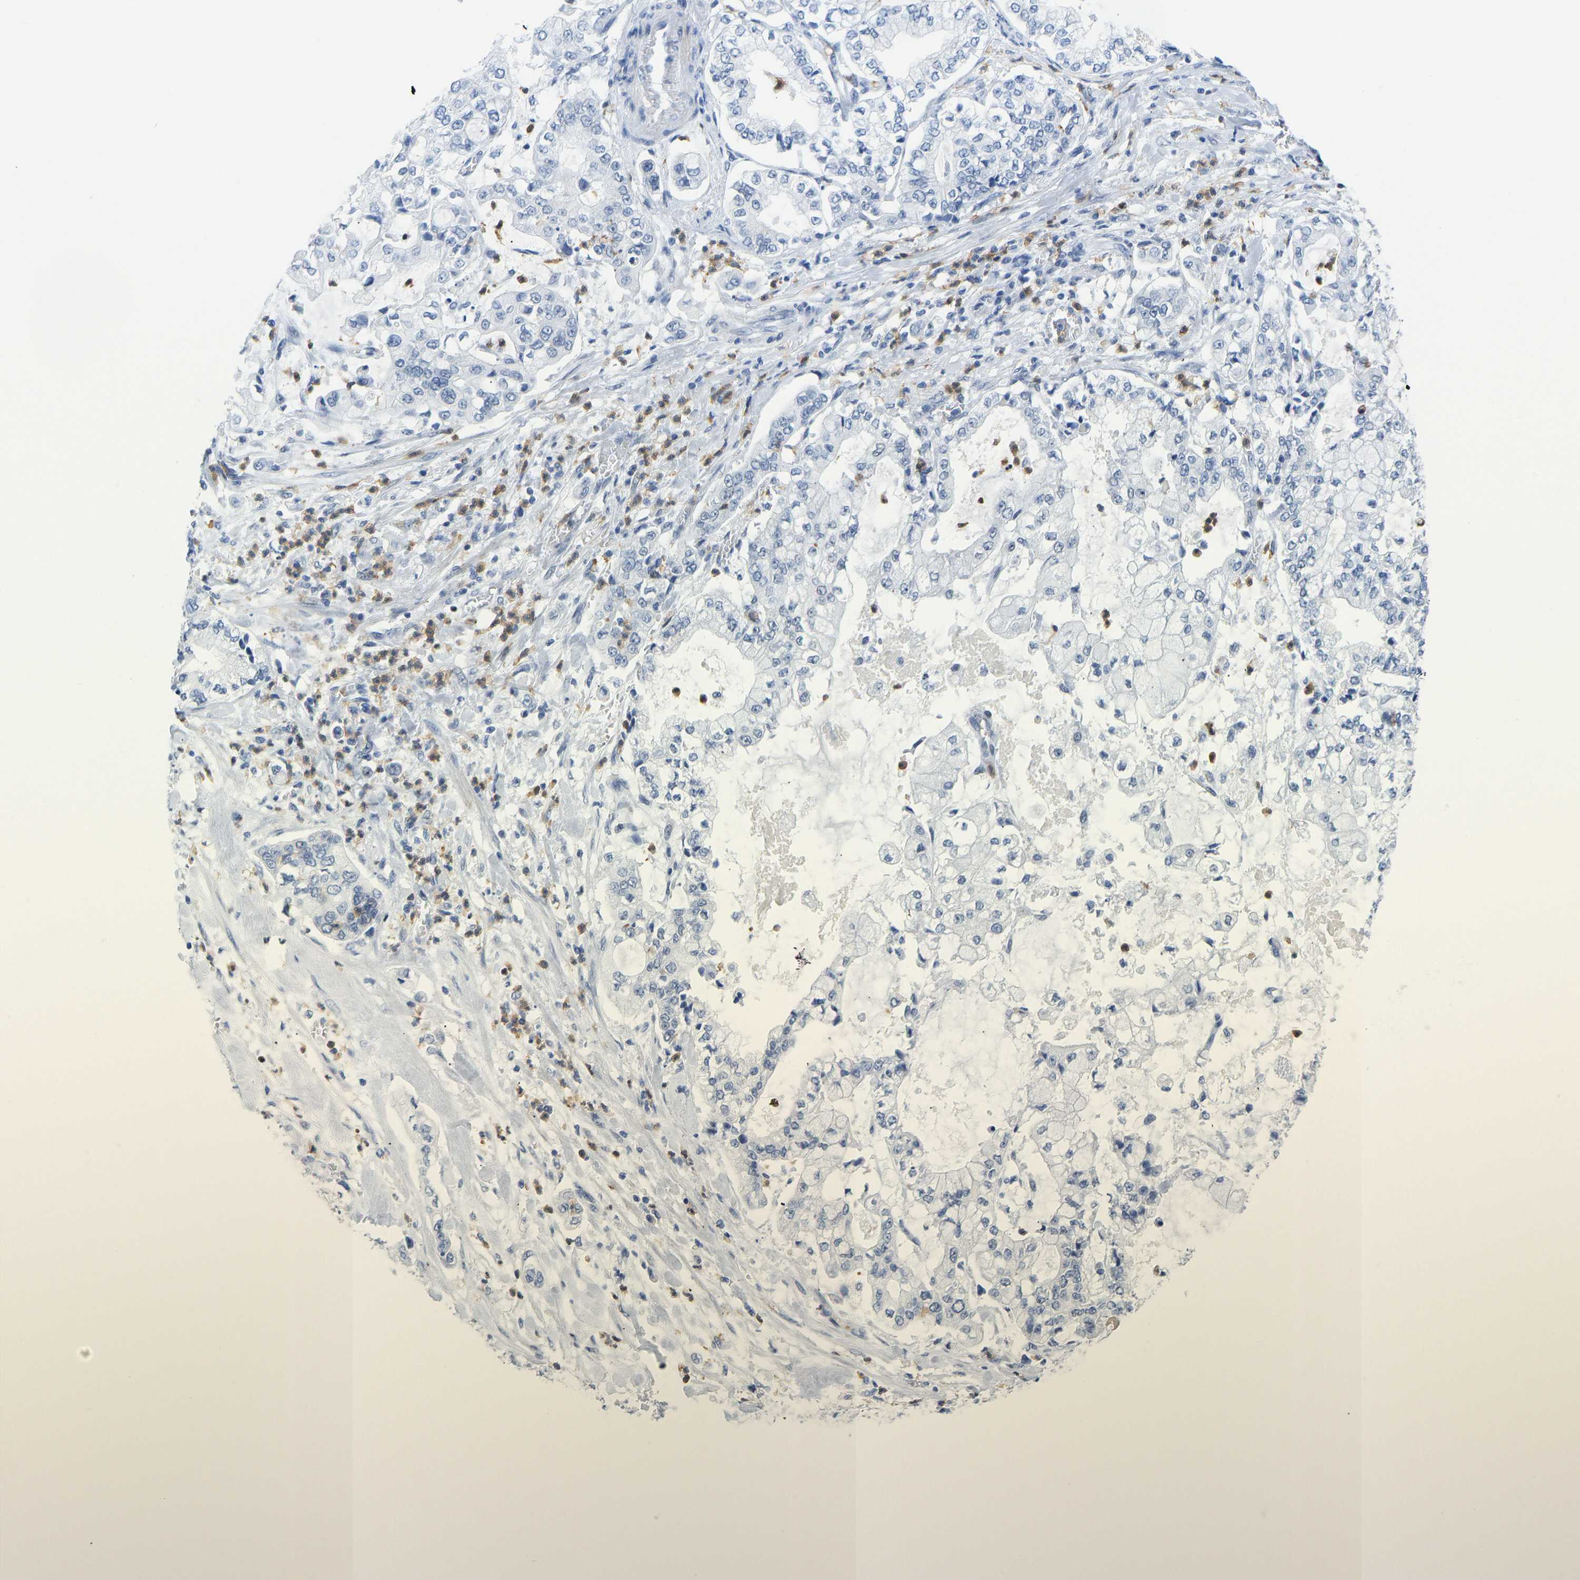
{"staining": {"intensity": "negative", "quantity": "none", "location": "none"}, "tissue": "stomach cancer", "cell_type": "Tumor cells", "image_type": "cancer", "snomed": [{"axis": "morphology", "description": "Adenocarcinoma, NOS"}, {"axis": "topography", "description": "Stomach"}], "caption": "High magnification brightfield microscopy of stomach cancer stained with DAB (brown) and counterstained with hematoxylin (blue): tumor cells show no significant expression.", "gene": "TXNDC2", "patient": {"sex": "male", "age": 76}}